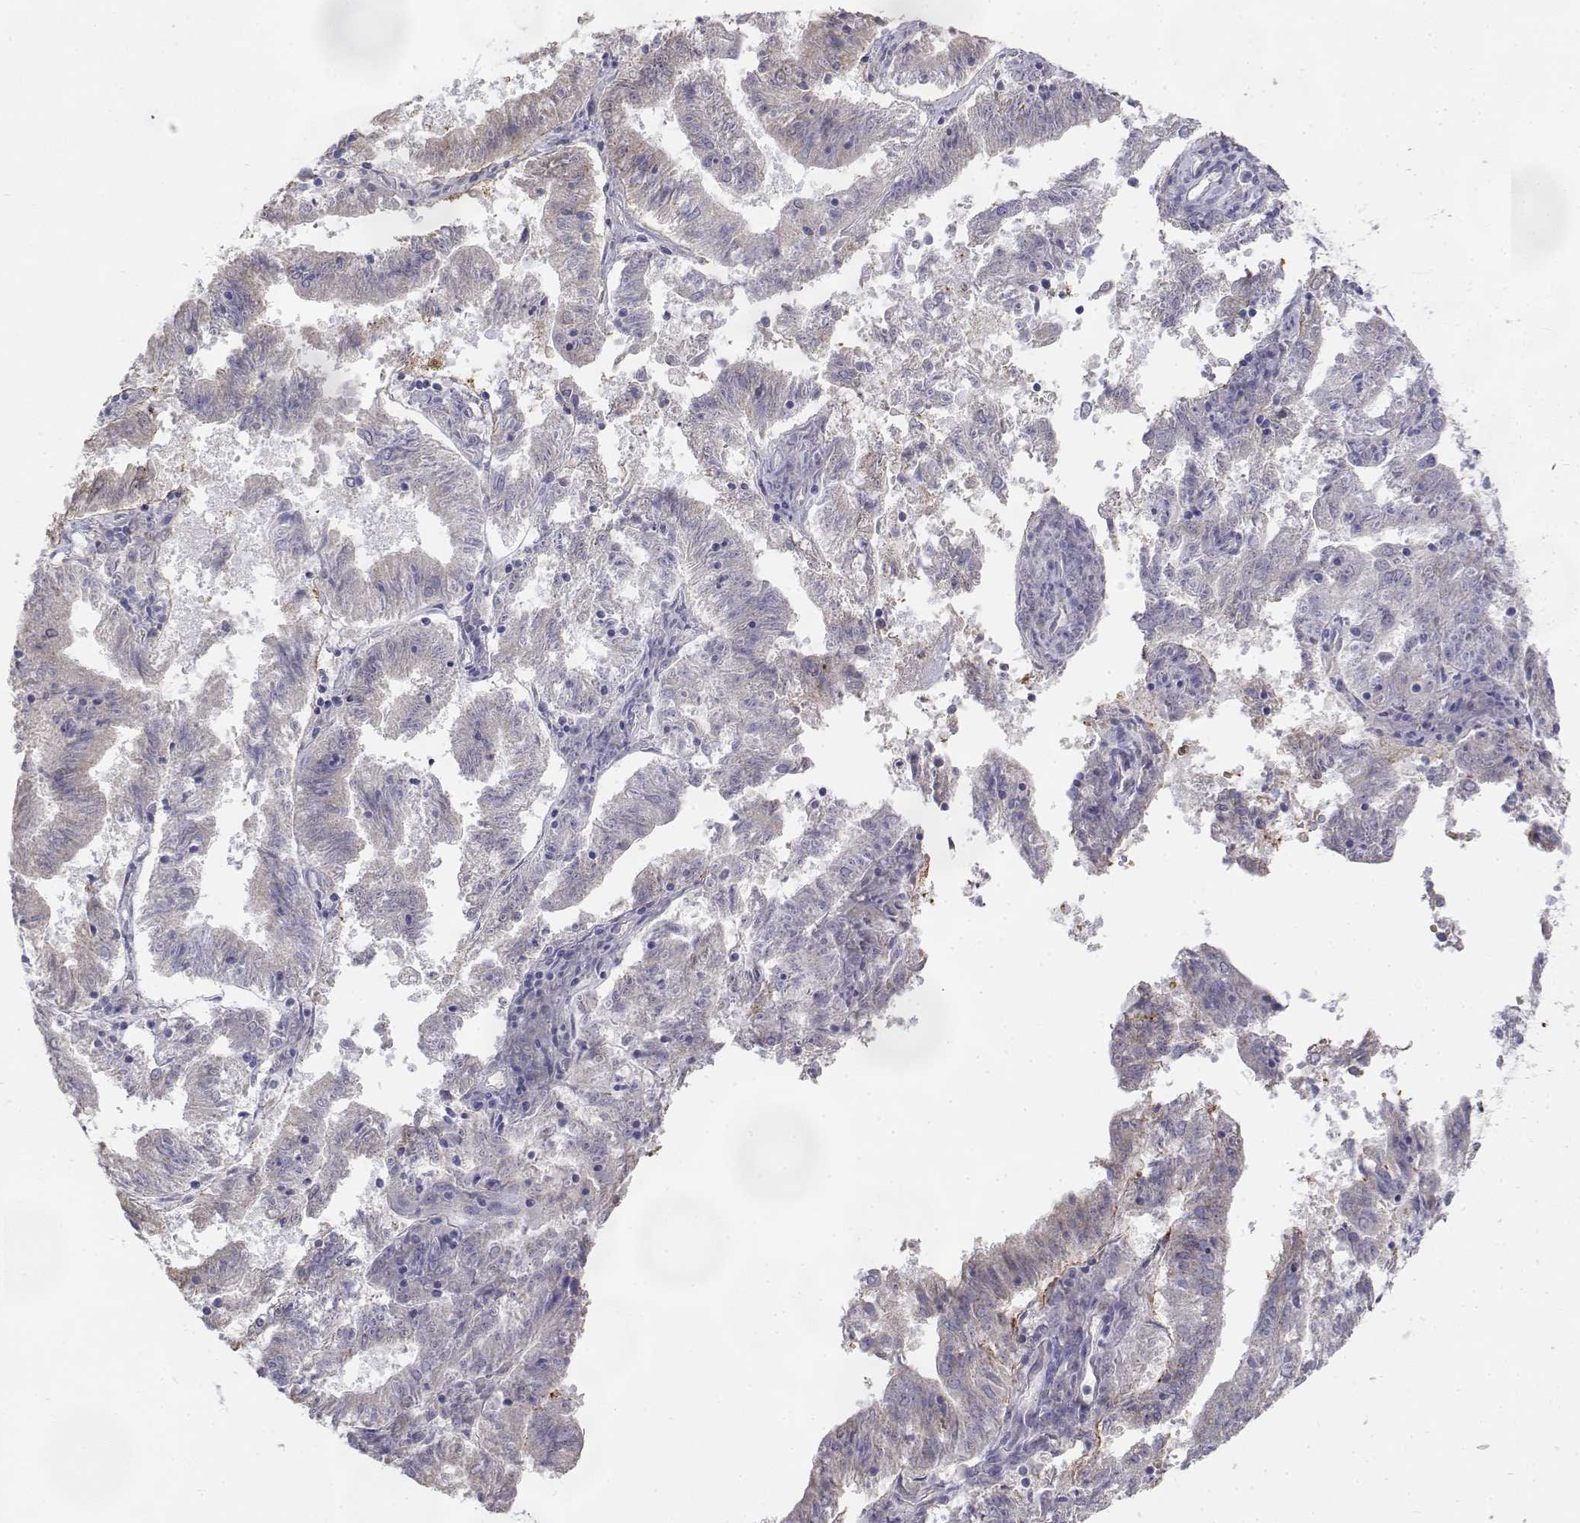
{"staining": {"intensity": "negative", "quantity": "none", "location": "none"}, "tissue": "endometrial cancer", "cell_type": "Tumor cells", "image_type": "cancer", "snomed": [{"axis": "morphology", "description": "Adenocarcinoma, NOS"}, {"axis": "topography", "description": "Endometrium"}], "caption": "This is an IHC micrograph of human endometrial adenocarcinoma. There is no expression in tumor cells.", "gene": "CADM1", "patient": {"sex": "female", "age": 82}}